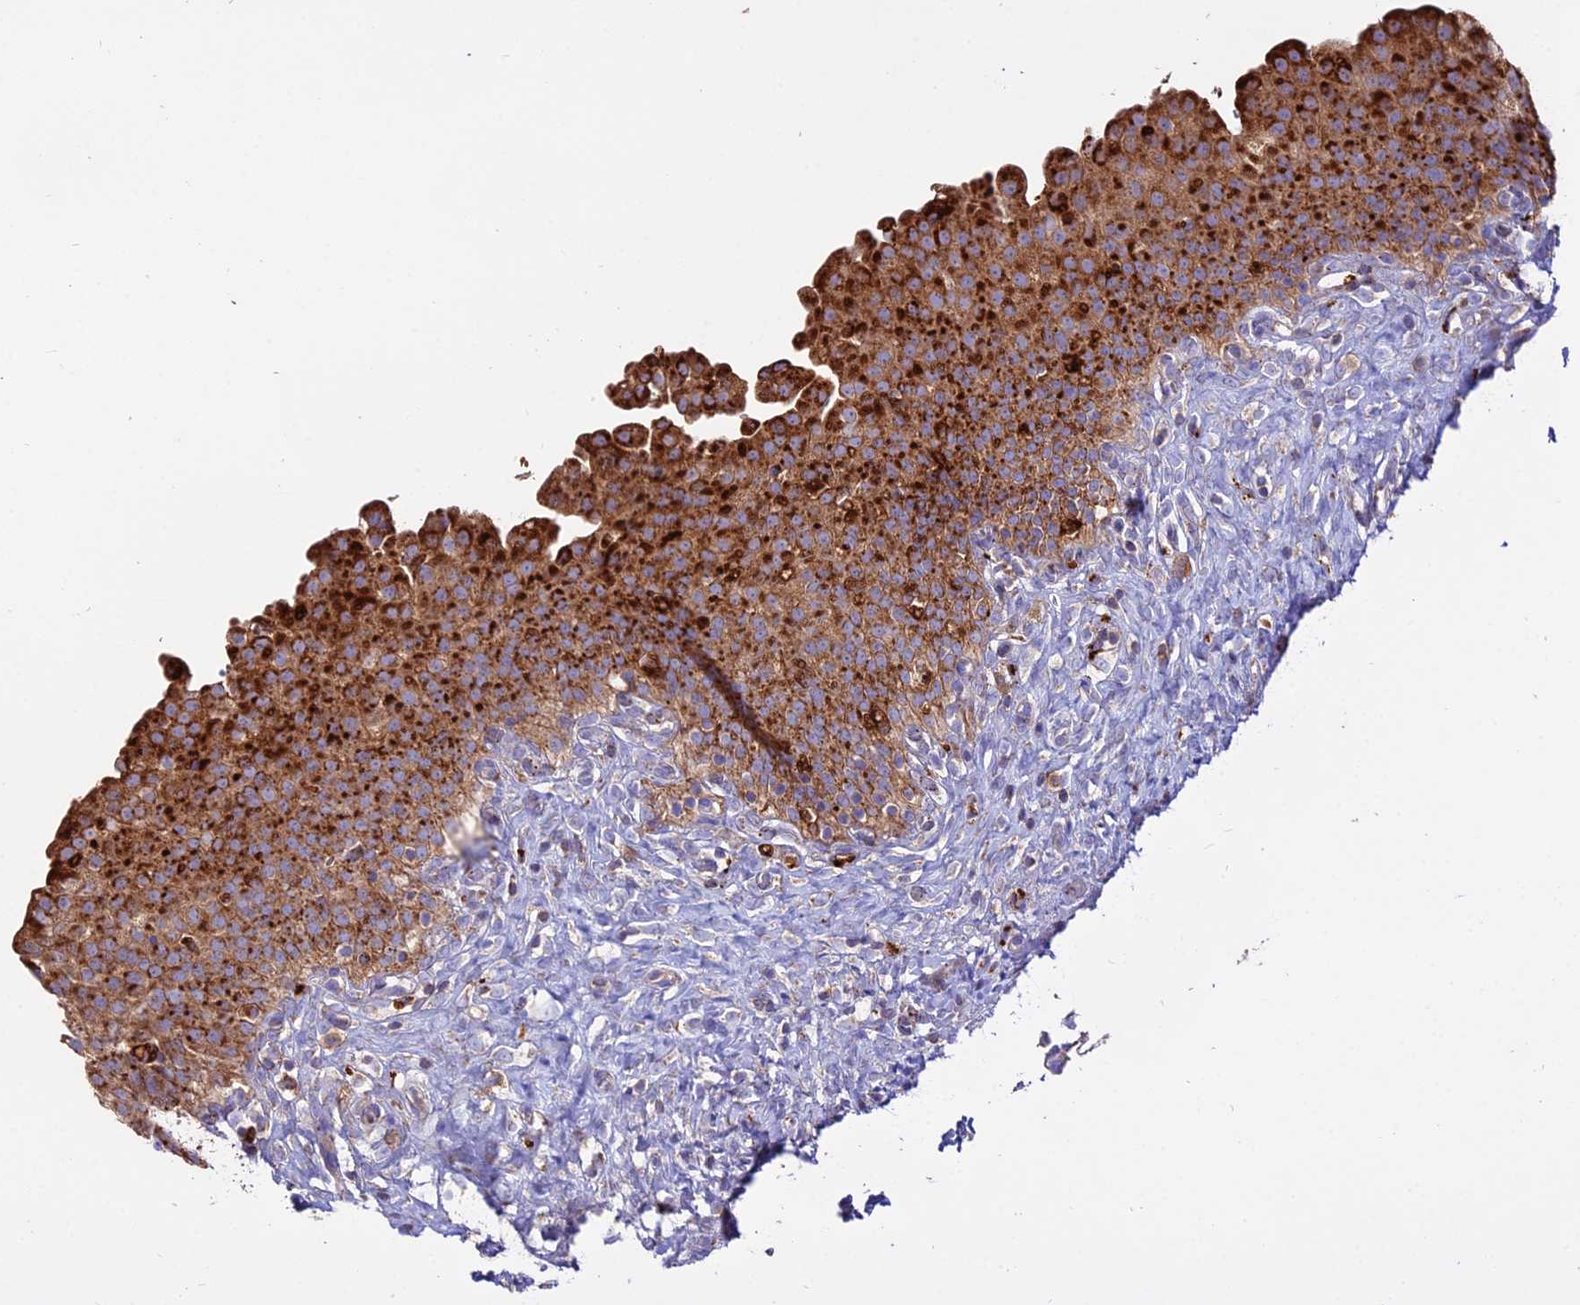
{"staining": {"intensity": "strong", "quantity": ">75%", "location": "cytoplasmic/membranous"}, "tissue": "urinary bladder", "cell_type": "Urothelial cells", "image_type": "normal", "snomed": [{"axis": "morphology", "description": "Urothelial carcinoma, High grade"}, {"axis": "topography", "description": "Urinary bladder"}], "caption": "Urinary bladder stained with DAB (3,3'-diaminobenzidine) immunohistochemistry (IHC) displays high levels of strong cytoplasmic/membranous expression in approximately >75% of urothelial cells.", "gene": "PNLIPRP3", "patient": {"sex": "male", "age": 46}}